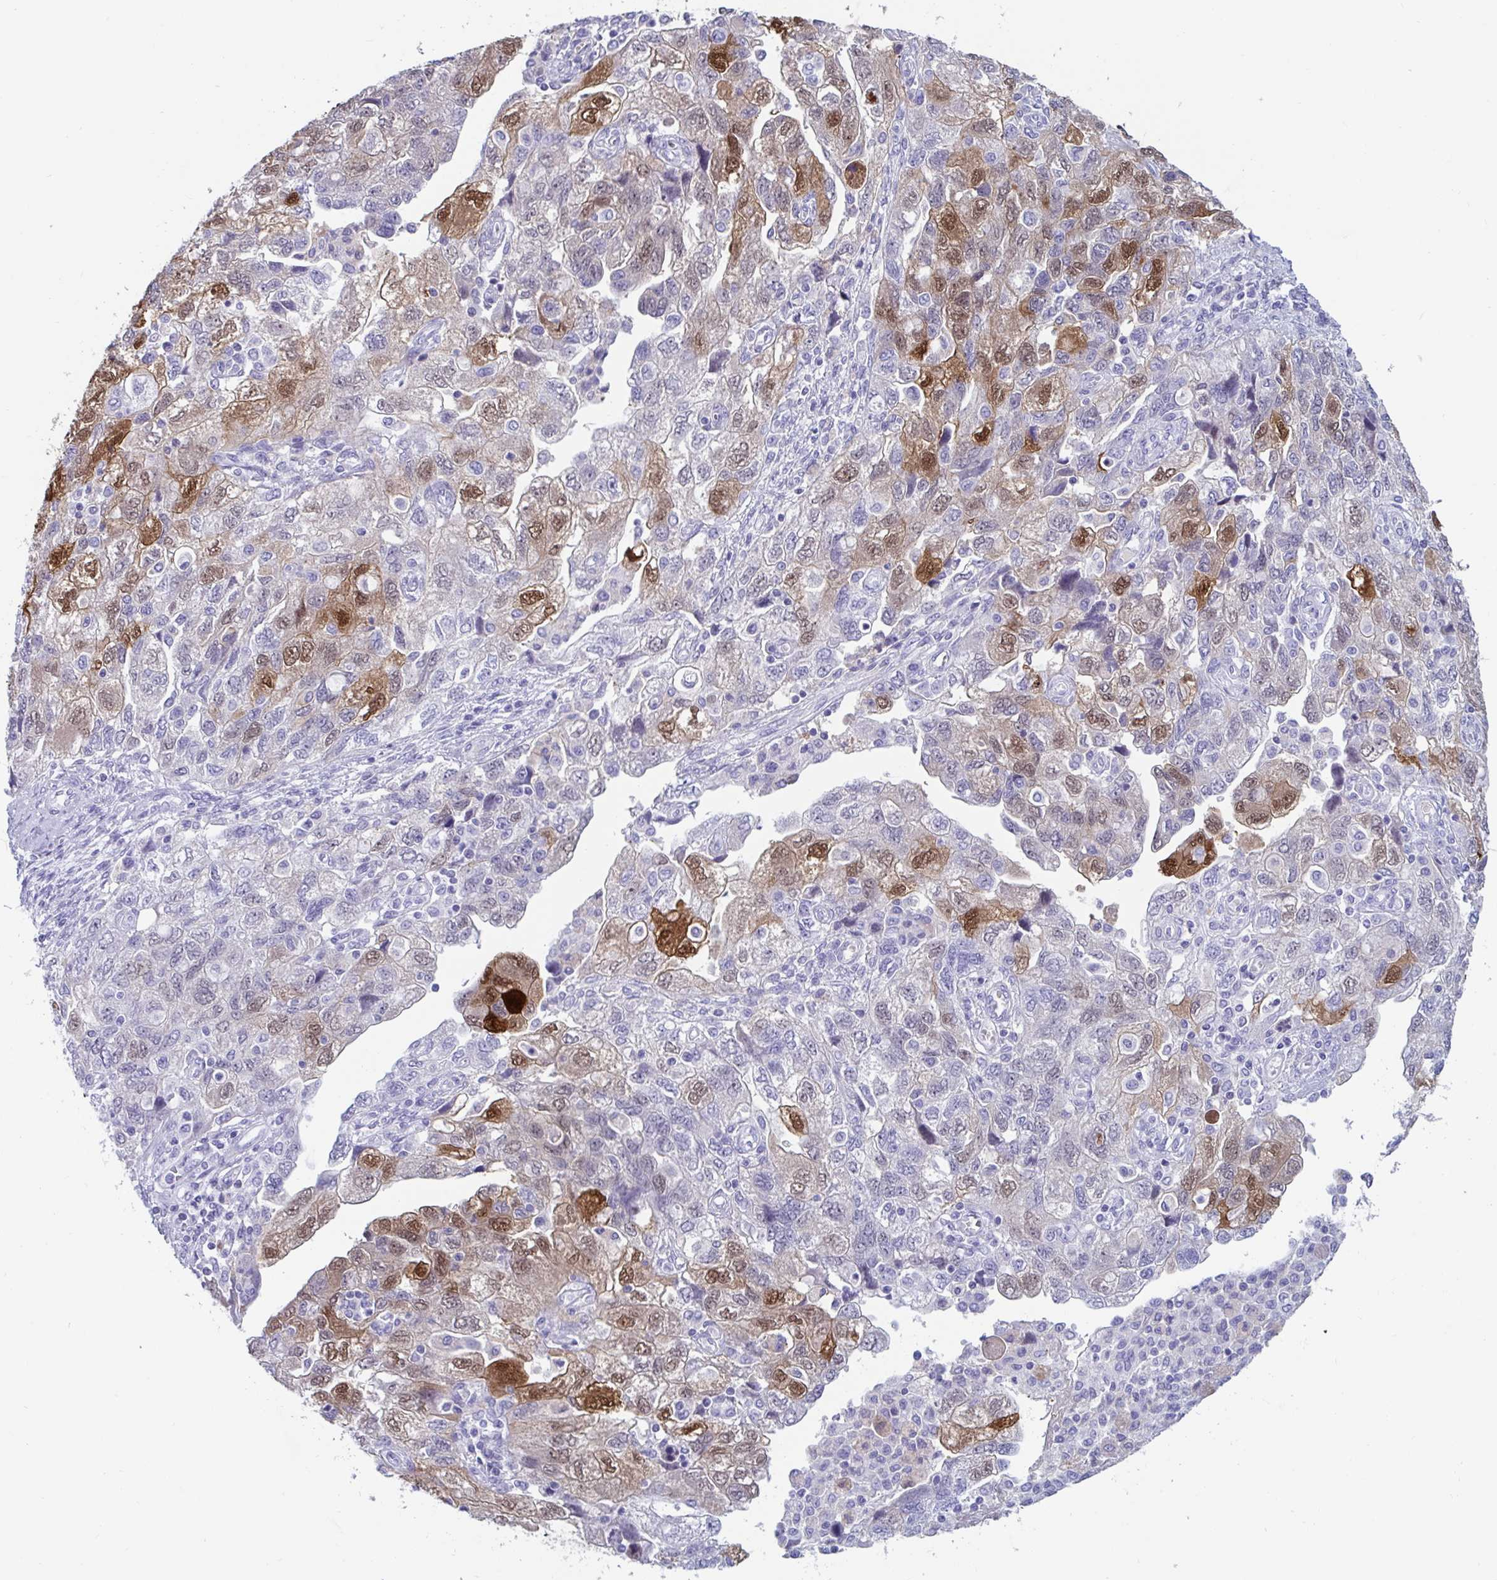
{"staining": {"intensity": "moderate", "quantity": "25%-75%", "location": "cytoplasmic/membranous,nuclear"}, "tissue": "ovarian cancer", "cell_type": "Tumor cells", "image_type": "cancer", "snomed": [{"axis": "morphology", "description": "Carcinoma, NOS"}, {"axis": "morphology", "description": "Cystadenocarcinoma, serous, NOS"}, {"axis": "topography", "description": "Ovary"}], "caption": "Protein expression analysis of carcinoma (ovarian) displays moderate cytoplasmic/membranous and nuclear expression in approximately 25%-75% of tumor cells. (IHC, brightfield microscopy, high magnification).", "gene": "GKN2", "patient": {"sex": "female", "age": 69}}